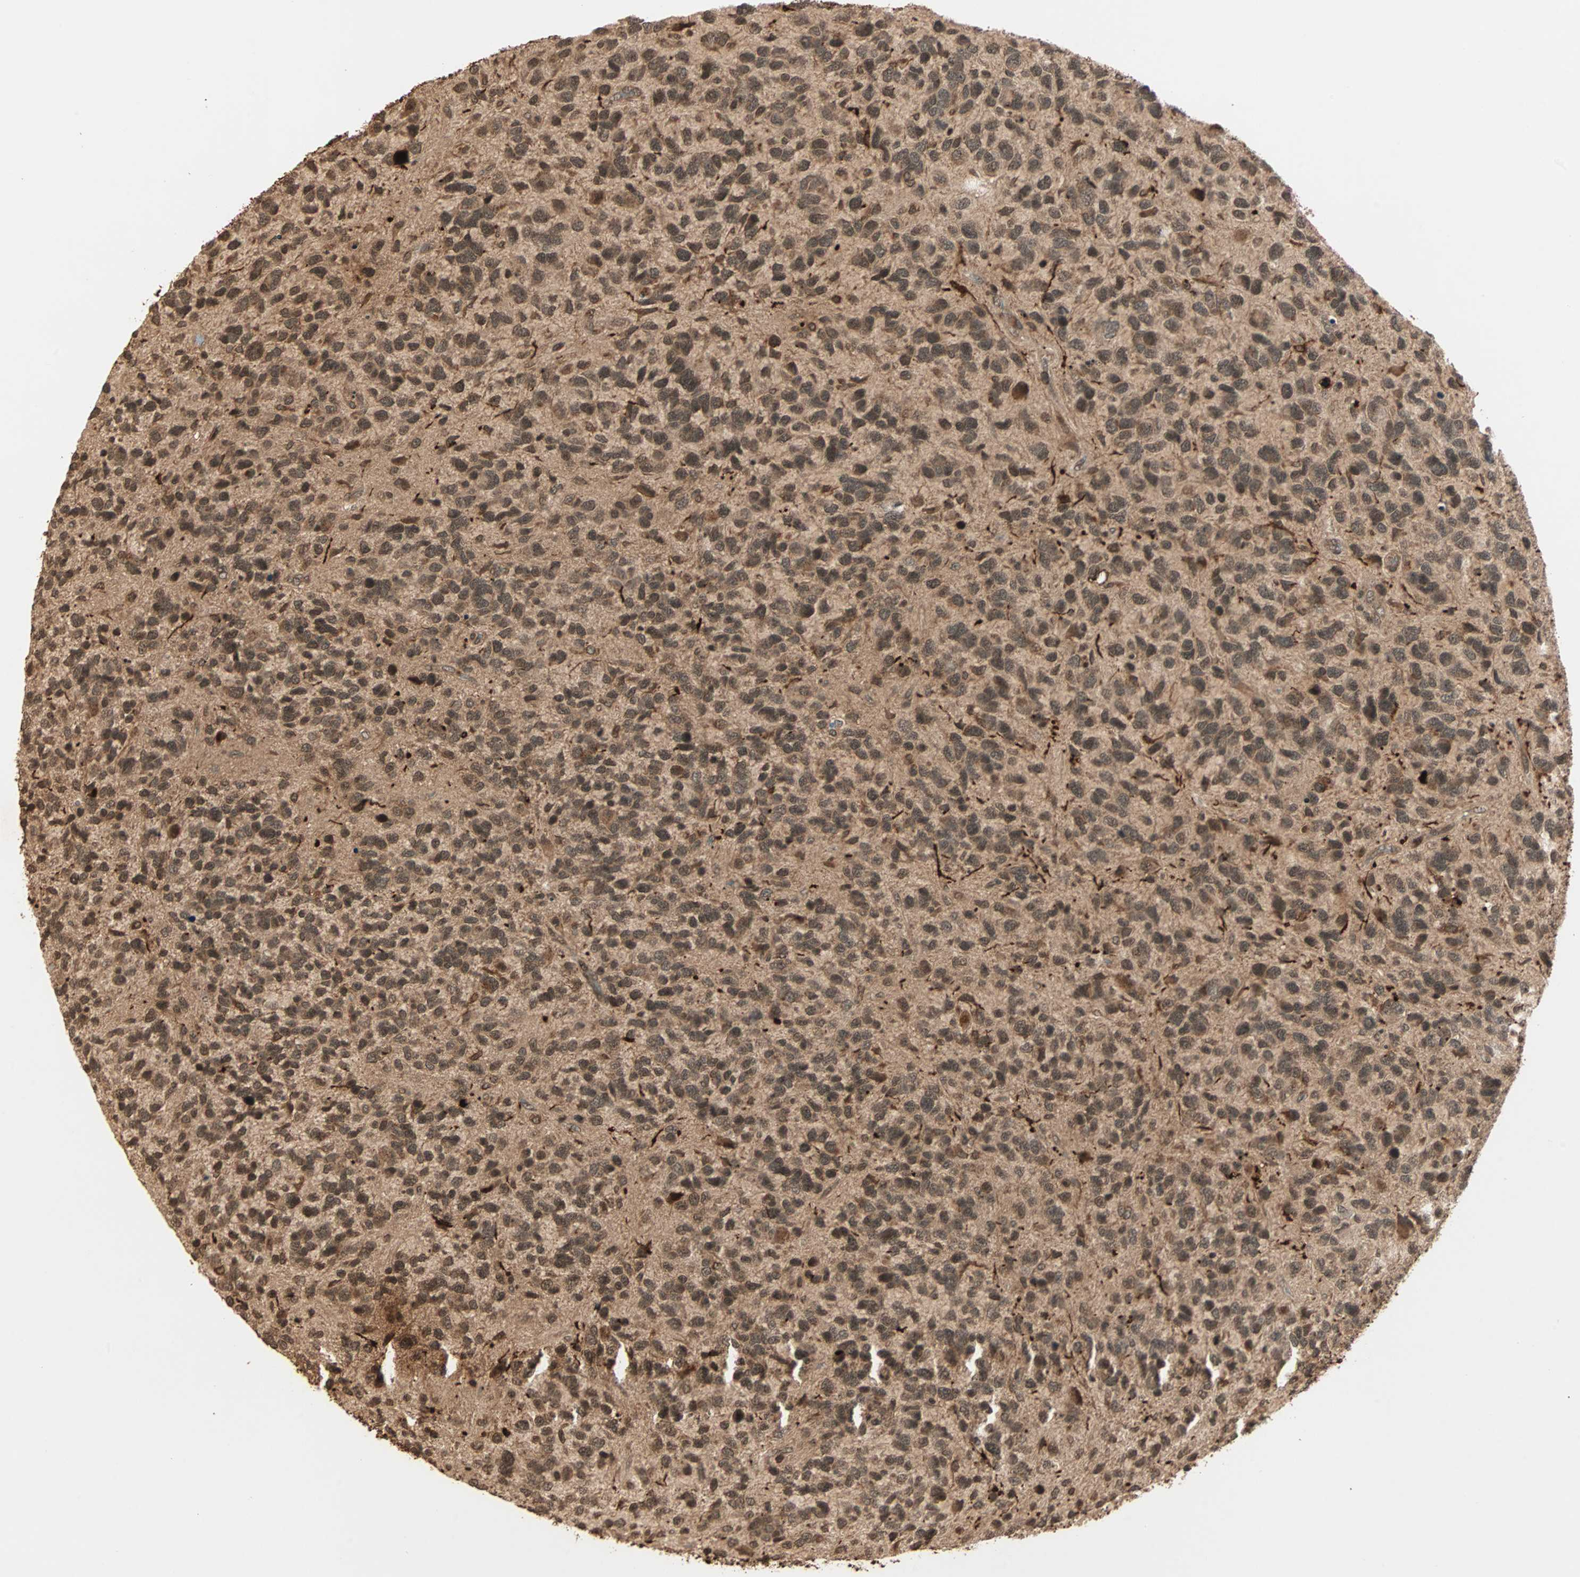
{"staining": {"intensity": "moderate", "quantity": ">75%", "location": "cytoplasmic/membranous,nuclear"}, "tissue": "glioma", "cell_type": "Tumor cells", "image_type": "cancer", "snomed": [{"axis": "morphology", "description": "Glioma, malignant, High grade"}, {"axis": "topography", "description": "Brain"}], "caption": "This is an image of immunohistochemistry (IHC) staining of malignant high-grade glioma, which shows moderate positivity in the cytoplasmic/membranous and nuclear of tumor cells.", "gene": "RFFL", "patient": {"sex": "female", "age": 58}}